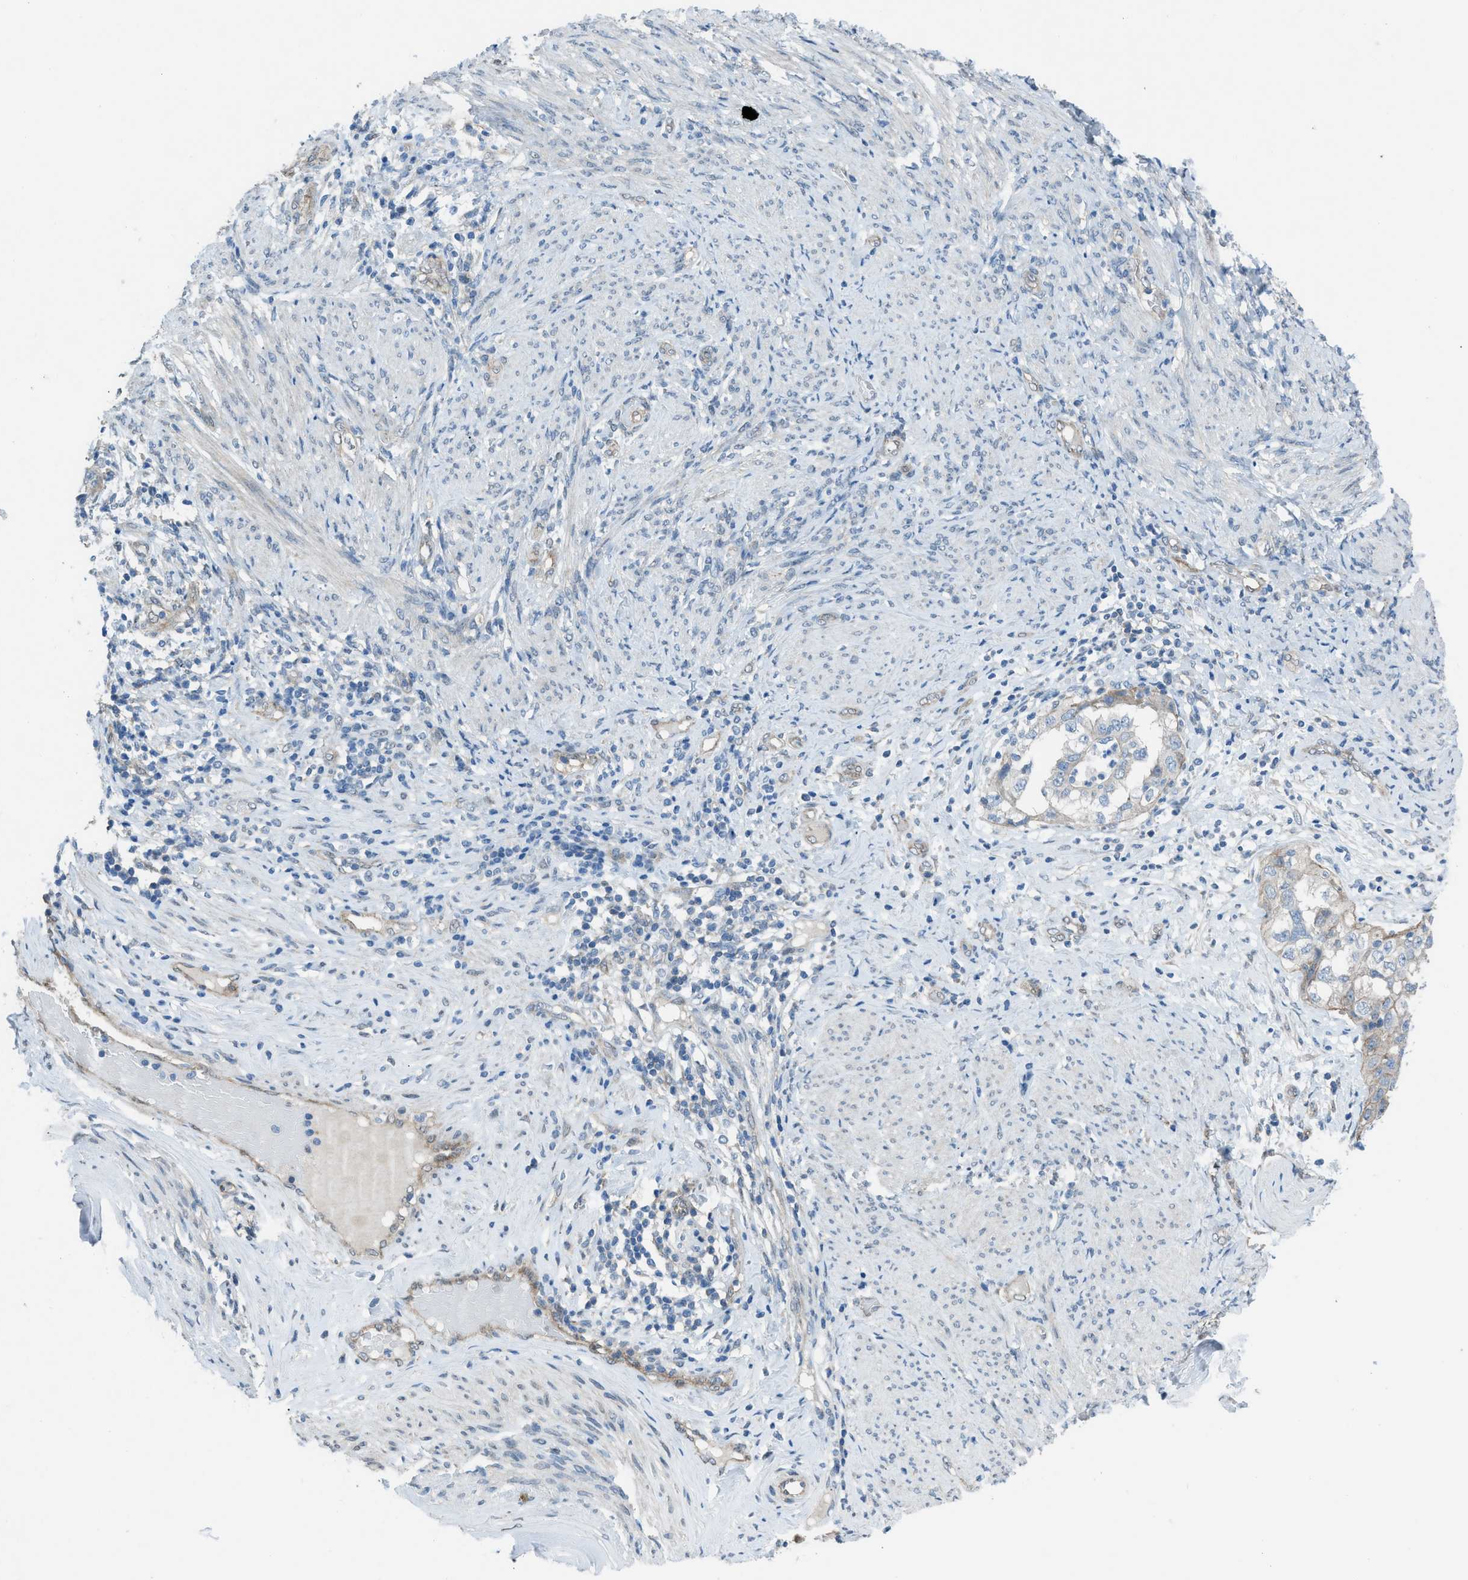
{"staining": {"intensity": "negative", "quantity": "none", "location": "none"}, "tissue": "endometrial cancer", "cell_type": "Tumor cells", "image_type": "cancer", "snomed": [{"axis": "morphology", "description": "Adenocarcinoma, NOS"}, {"axis": "topography", "description": "Endometrium"}], "caption": "Immunohistochemistry (IHC) photomicrograph of neoplastic tissue: human endometrial adenocarcinoma stained with DAB (3,3'-diaminobenzidine) displays no significant protein expression in tumor cells.", "gene": "PRKN", "patient": {"sex": "female", "age": 85}}